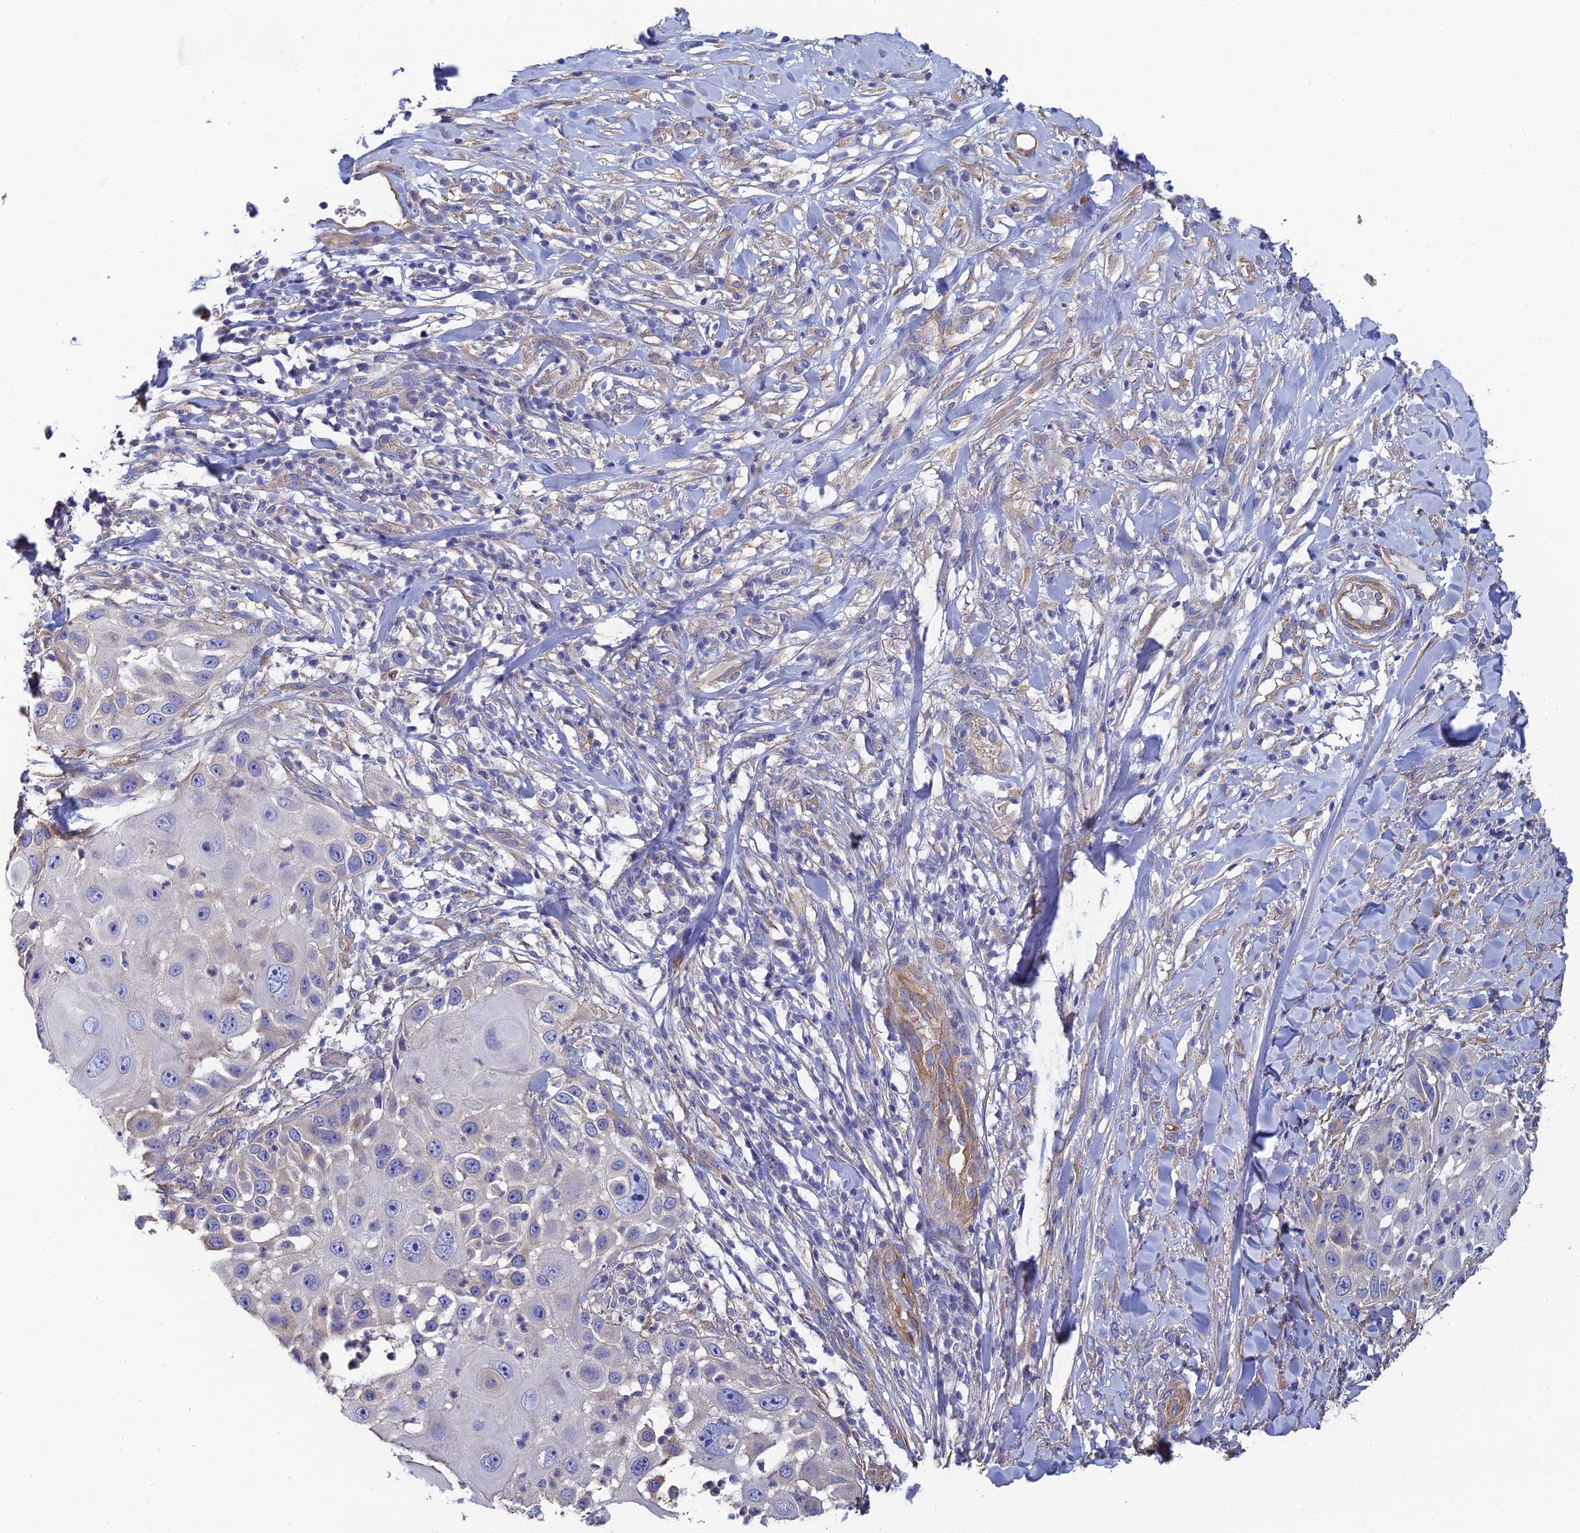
{"staining": {"intensity": "negative", "quantity": "none", "location": "none"}, "tissue": "skin cancer", "cell_type": "Tumor cells", "image_type": "cancer", "snomed": [{"axis": "morphology", "description": "Squamous cell carcinoma, NOS"}, {"axis": "topography", "description": "Skin"}], "caption": "This is a image of IHC staining of skin cancer (squamous cell carcinoma), which shows no staining in tumor cells.", "gene": "PCDHA5", "patient": {"sex": "female", "age": 44}}